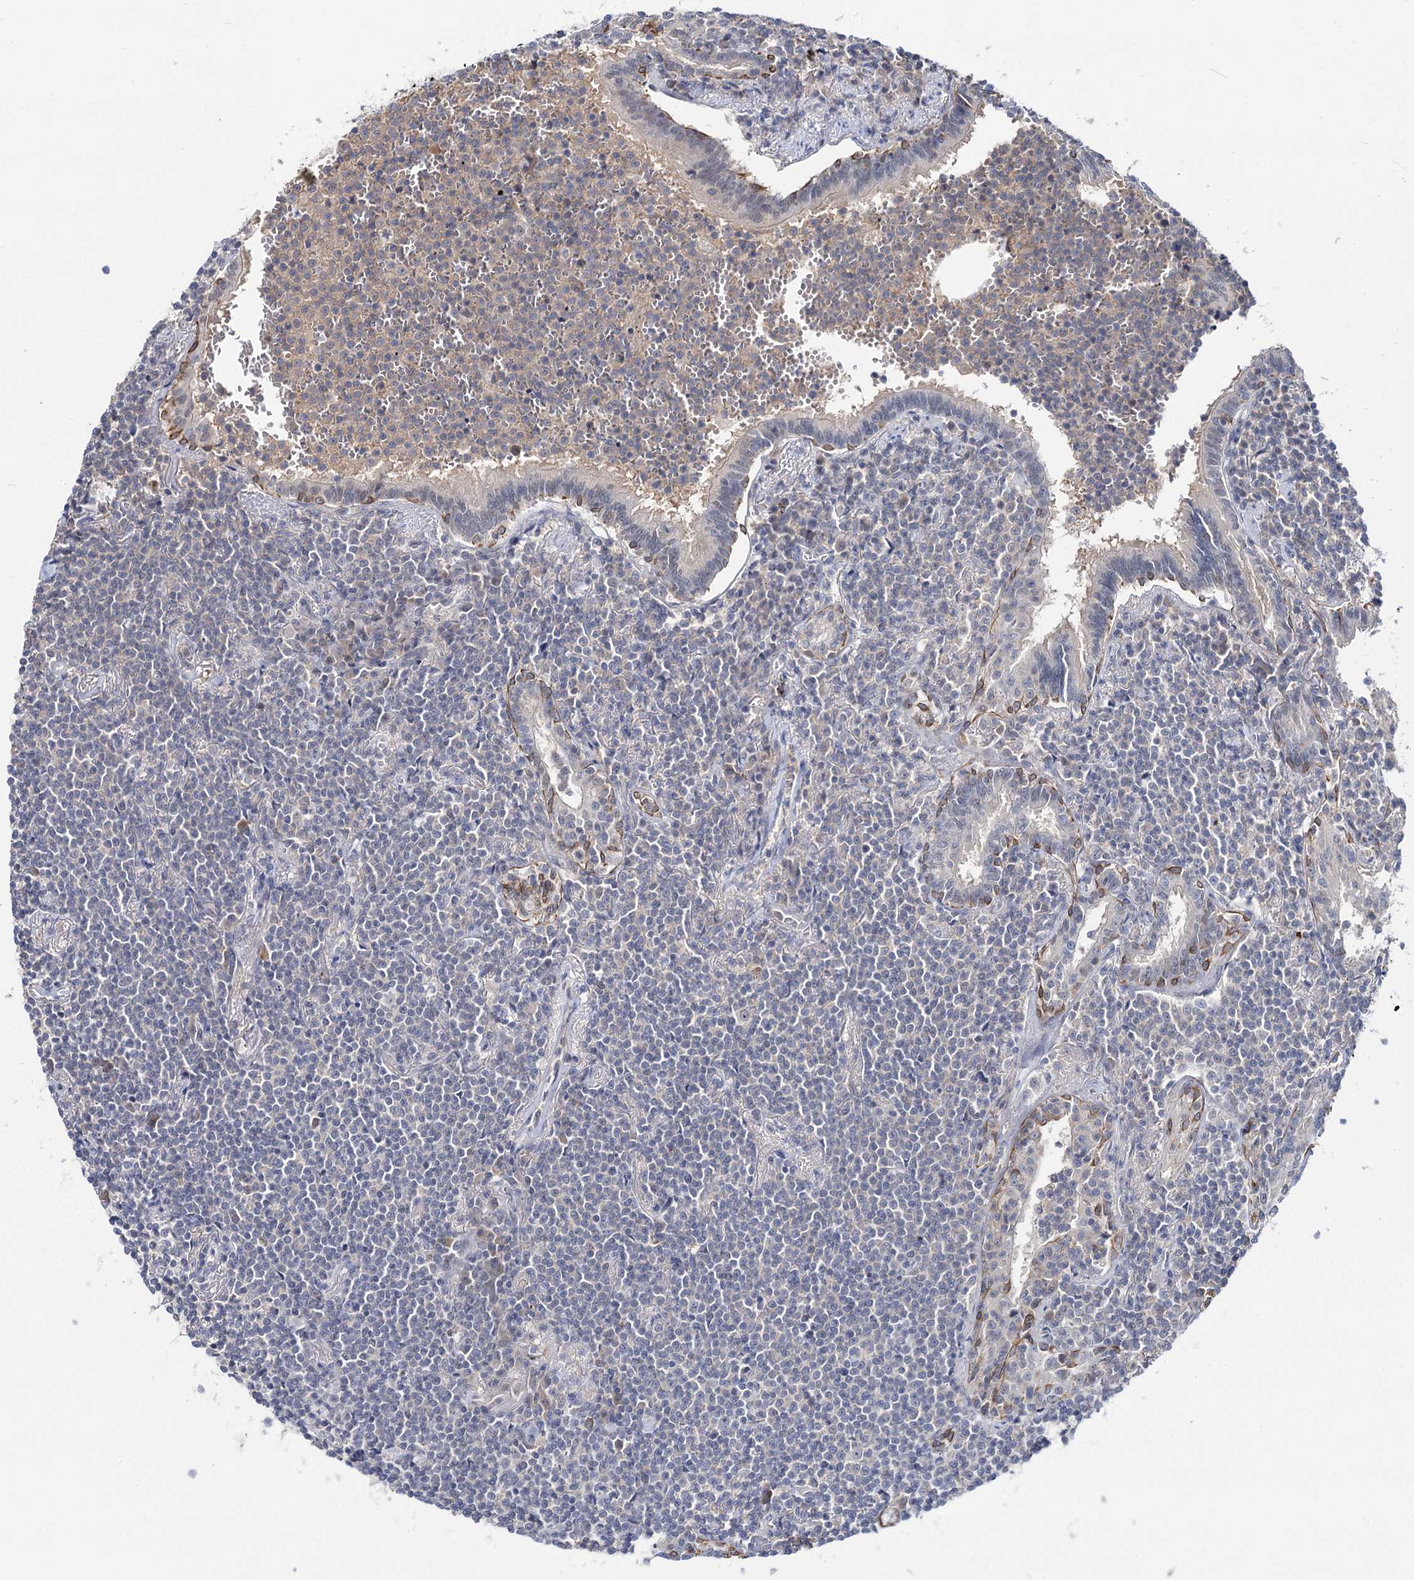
{"staining": {"intensity": "negative", "quantity": "none", "location": "none"}, "tissue": "lymphoma", "cell_type": "Tumor cells", "image_type": "cancer", "snomed": [{"axis": "morphology", "description": "Malignant lymphoma, non-Hodgkin's type, Low grade"}, {"axis": "topography", "description": "Lung"}], "caption": "Tumor cells show no significant positivity in low-grade malignant lymphoma, non-Hodgkin's type. The staining is performed using DAB brown chromogen with nuclei counter-stained in using hematoxylin.", "gene": "NEK10", "patient": {"sex": "female", "age": 71}}